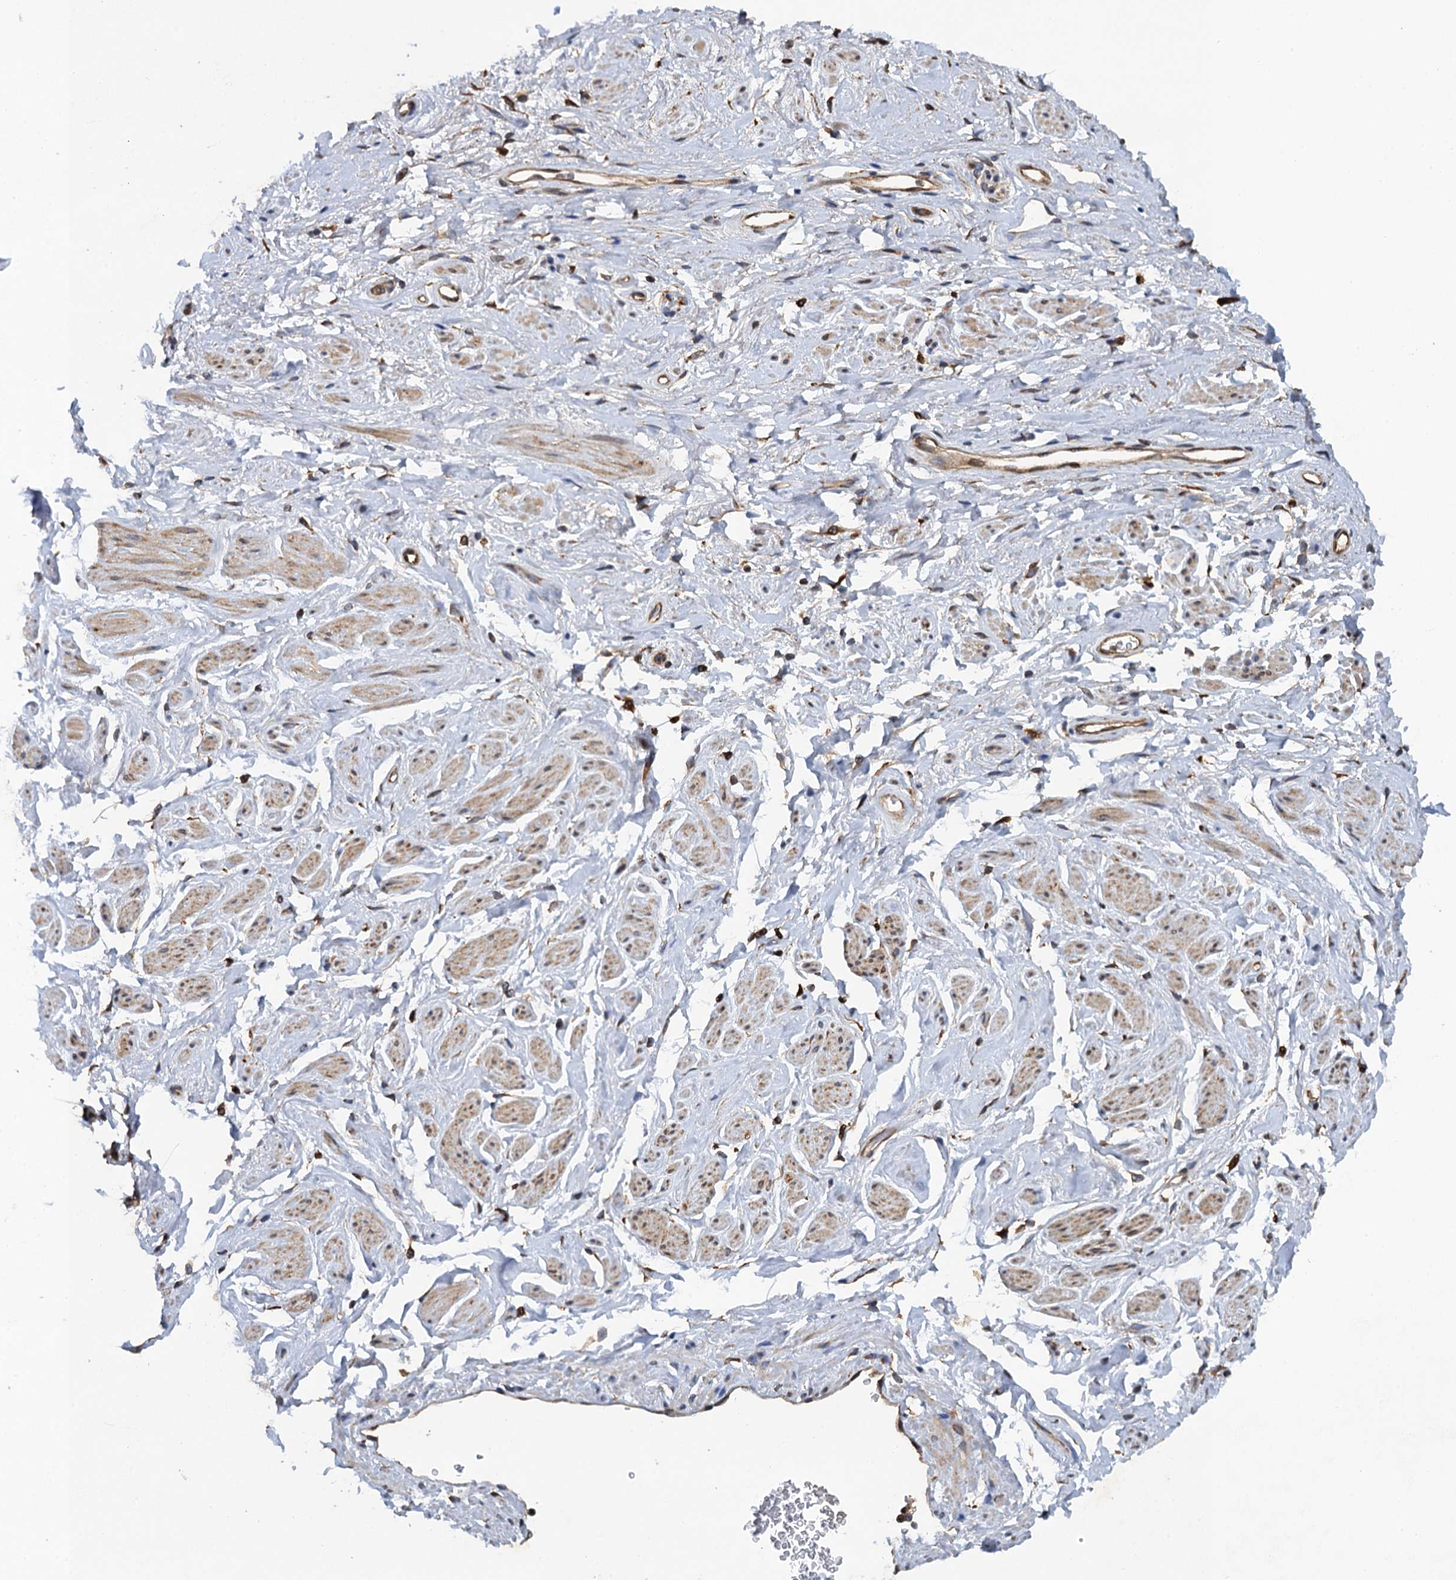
{"staining": {"intensity": "negative", "quantity": "none", "location": "none"}, "tissue": "adipose tissue", "cell_type": "Adipocytes", "image_type": "normal", "snomed": [{"axis": "morphology", "description": "Normal tissue, NOS"}, {"axis": "morphology", "description": "Adenocarcinoma, NOS"}, {"axis": "topography", "description": "Rectum"}, {"axis": "topography", "description": "Vagina"}, {"axis": "topography", "description": "Peripheral nerve tissue"}], "caption": "This is an immunohistochemistry (IHC) photomicrograph of unremarkable human adipose tissue. There is no positivity in adipocytes.", "gene": "ARMC5", "patient": {"sex": "female", "age": 71}}